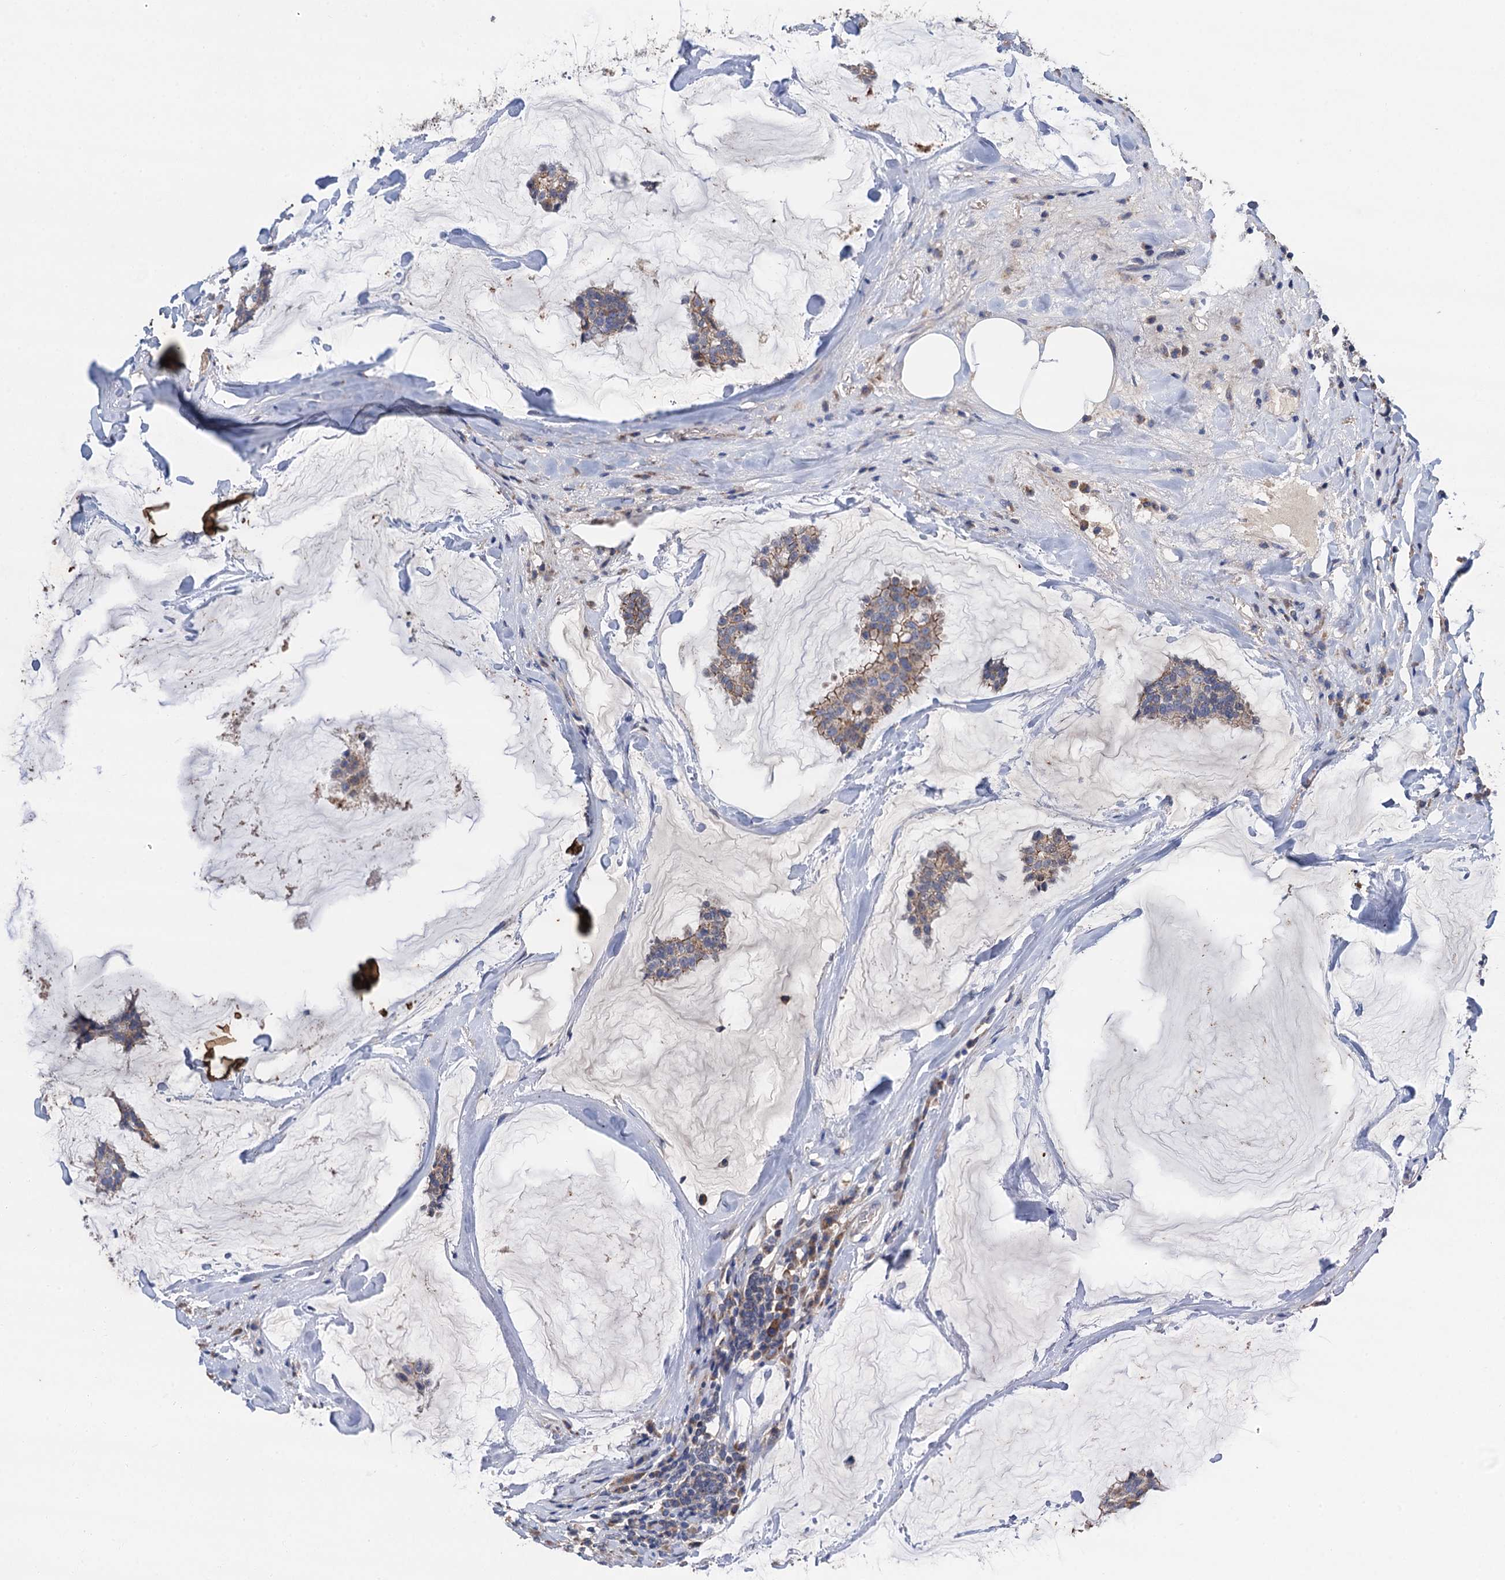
{"staining": {"intensity": "weak", "quantity": ">75%", "location": "cytoplasmic/membranous"}, "tissue": "breast cancer", "cell_type": "Tumor cells", "image_type": "cancer", "snomed": [{"axis": "morphology", "description": "Duct carcinoma"}, {"axis": "topography", "description": "Breast"}], "caption": "High-magnification brightfield microscopy of breast invasive ductal carcinoma stained with DAB (3,3'-diaminobenzidine) (brown) and counterstained with hematoxylin (blue). tumor cells exhibit weak cytoplasmic/membranous staining is appreciated in approximately>75% of cells.", "gene": "DGLUCY", "patient": {"sex": "female", "age": 93}}